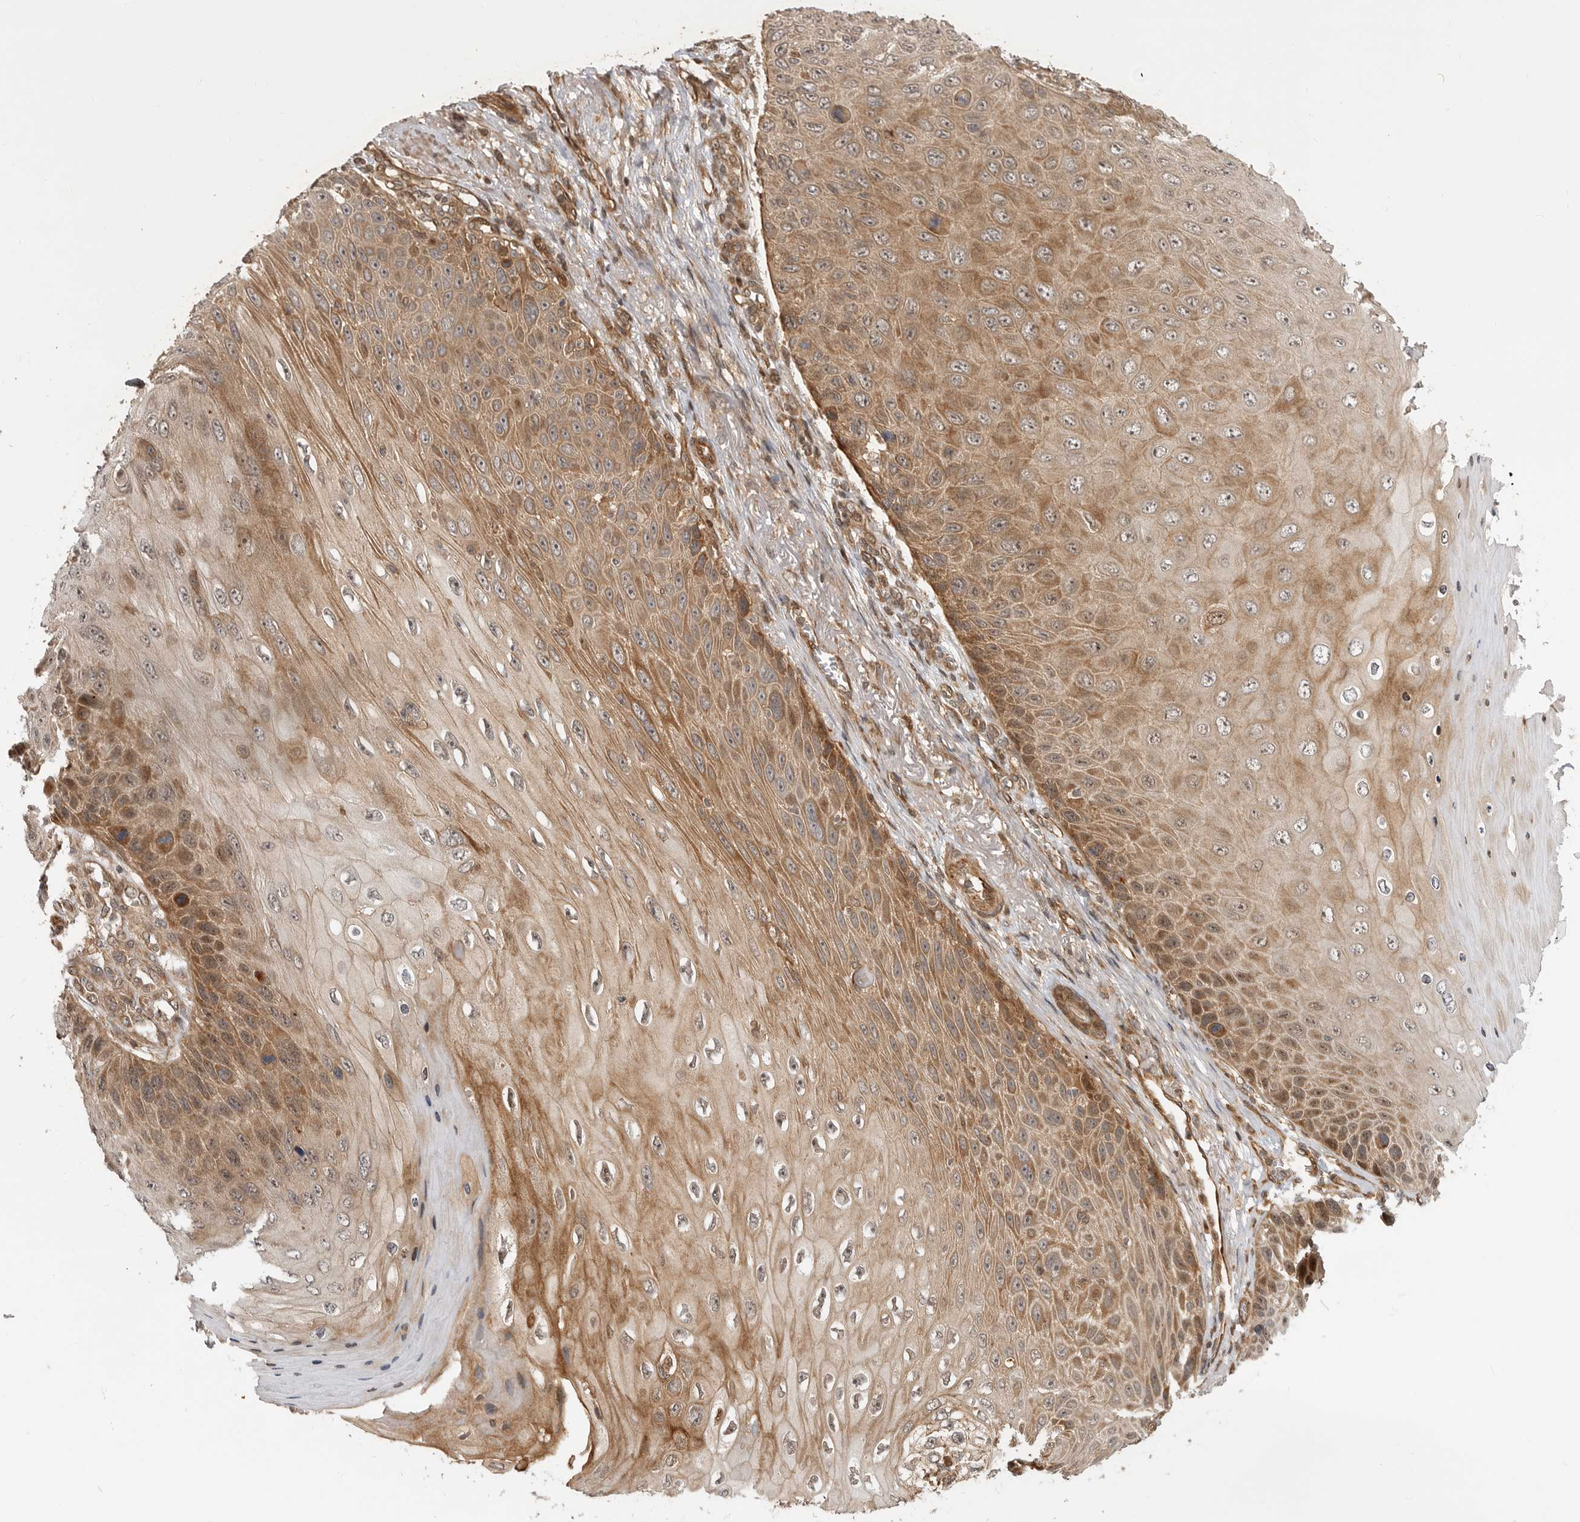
{"staining": {"intensity": "moderate", "quantity": ">75%", "location": "cytoplasmic/membranous"}, "tissue": "skin cancer", "cell_type": "Tumor cells", "image_type": "cancer", "snomed": [{"axis": "morphology", "description": "Squamous cell carcinoma, NOS"}, {"axis": "topography", "description": "Skin"}], "caption": "Immunohistochemical staining of skin cancer (squamous cell carcinoma) exhibits medium levels of moderate cytoplasmic/membranous staining in about >75% of tumor cells.", "gene": "ADPRS", "patient": {"sex": "female", "age": 88}}